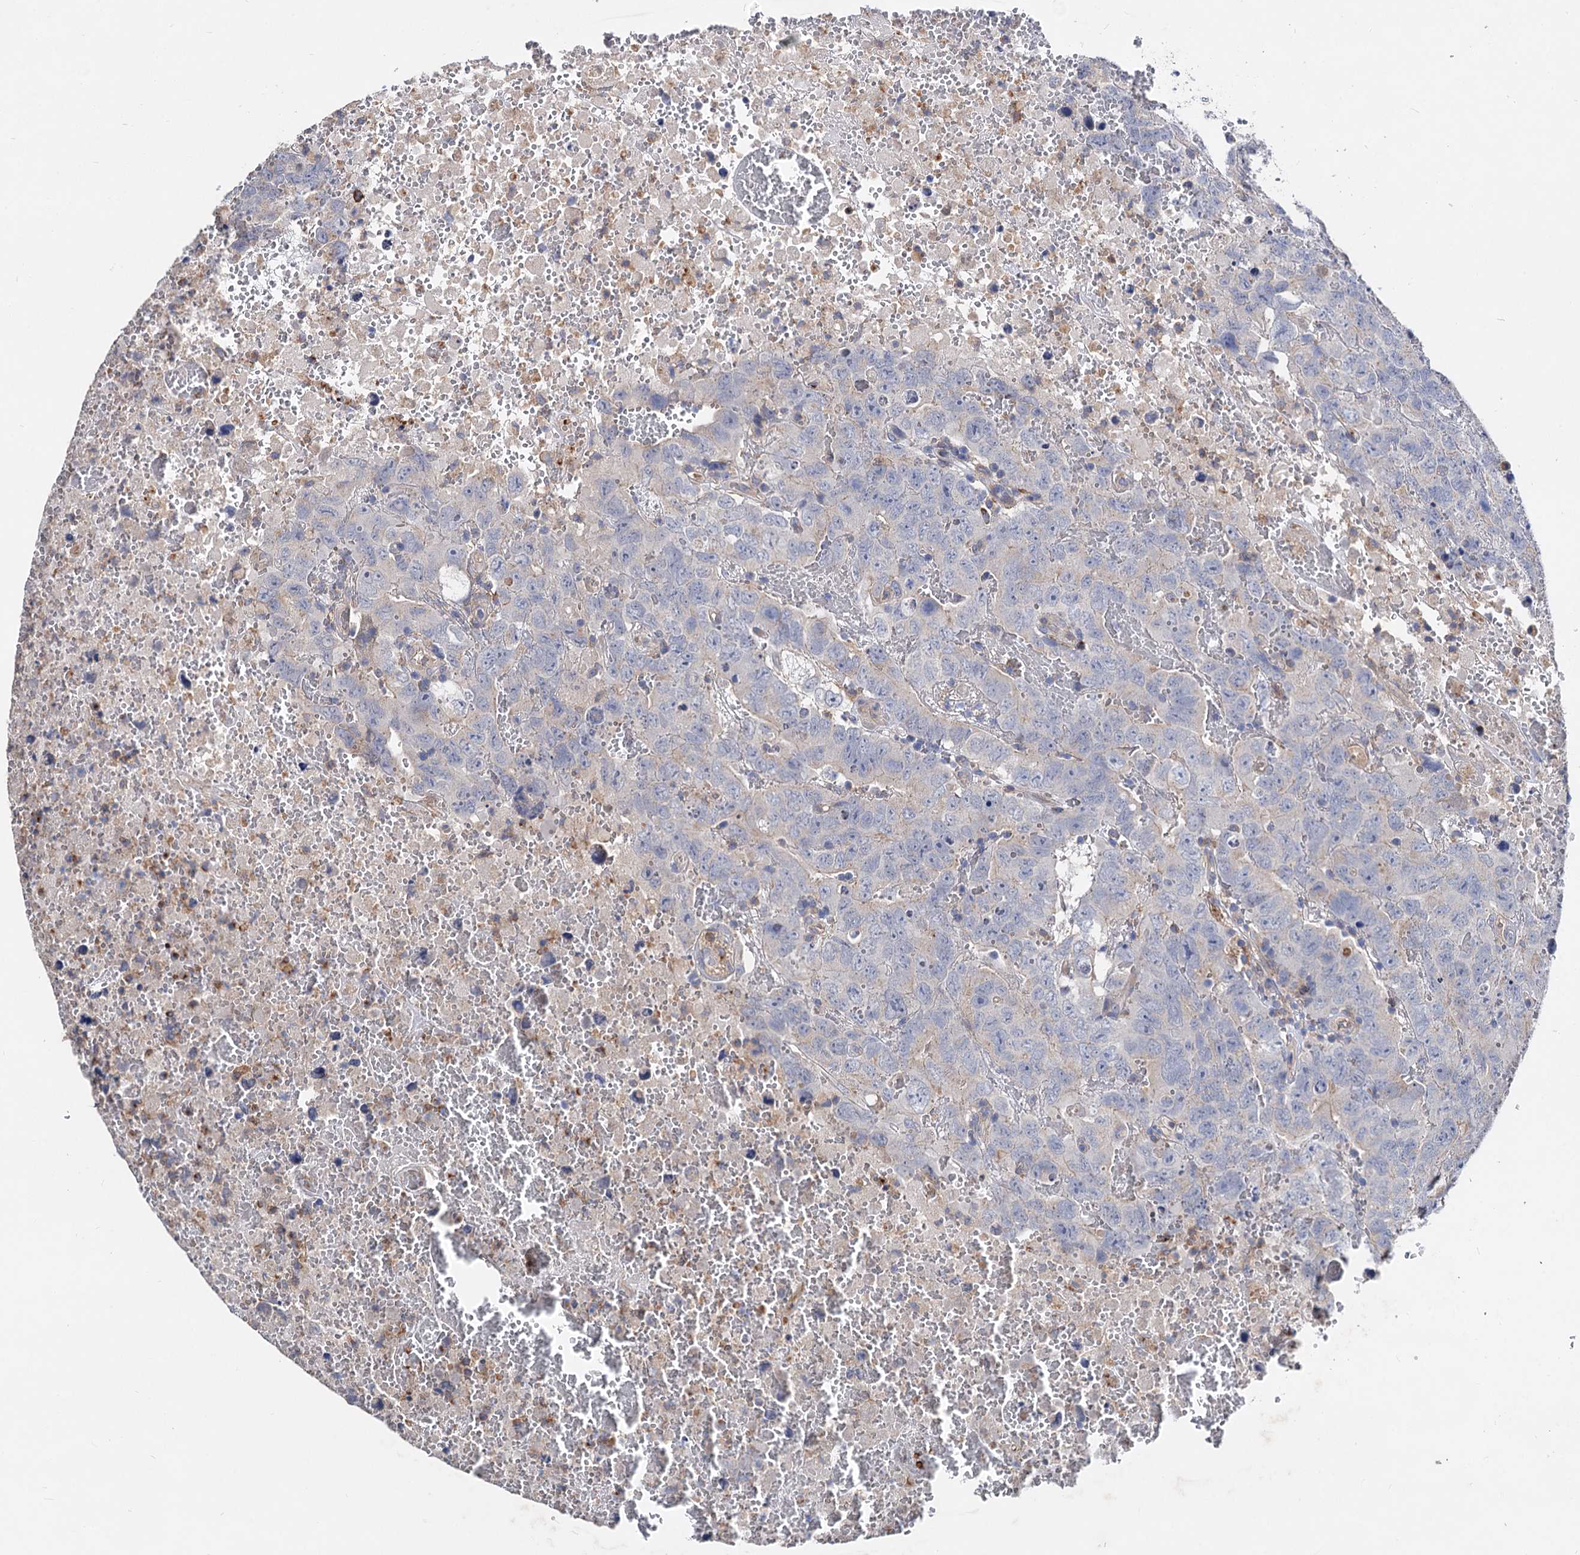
{"staining": {"intensity": "negative", "quantity": "none", "location": "none"}, "tissue": "testis cancer", "cell_type": "Tumor cells", "image_type": "cancer", "snomed": [{"axis": "morphology", "description": "Carcinoma, Embryonal, NOS"}, {"axis": "topography", "description": "Testis"}], "caption": "The micrograph exhibits no staining of tumor cells in testis cancer (embryonal carcinoma). (DAB (3,3'-diaminobenzidine) IHC visualized using brightfield microscopy, high magnification).", "gene": "HVCN1", "patient": {"sex": "male", "age": 45}}